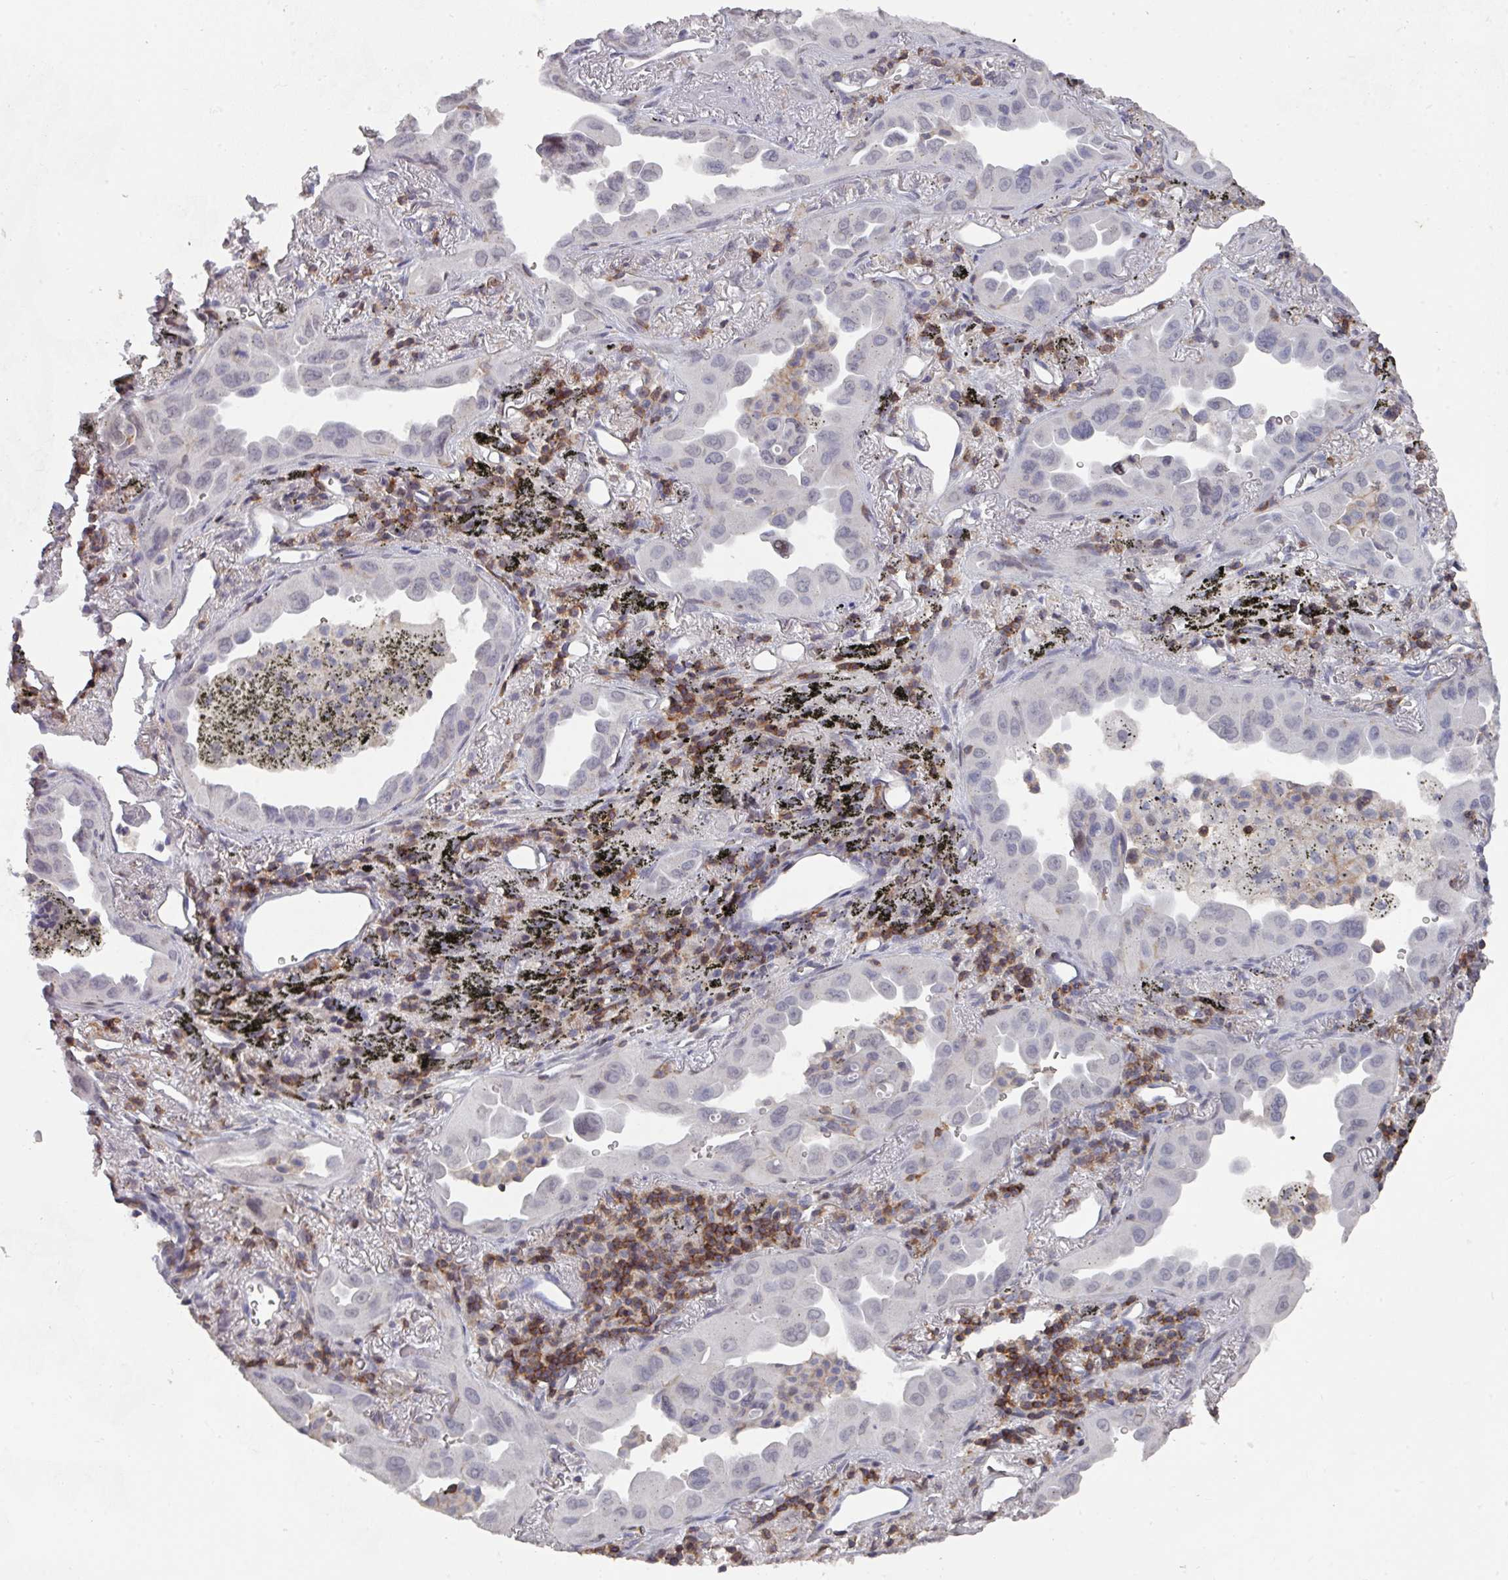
{"staining": {"intensity": "negative", "quantity": "none", "location": "none"}, "tissue": "lung cancer", "cell_type": "Tumor cells", "image_type": "cancer", "snomed": [{"axis": "morphology", "description": "Adenocarcinoma, NOS"}, {"axis": "topography", "description": "Lung"}], "caption": "High magnification brightfield microscopy of lung adenocarcinoma stained with DAB (brown) and counterstained with hematoxylin (blue): tumor cells show no significant positivity.", "gene": "RASAL3", "patient": {"sex": "male", "age": 68}}